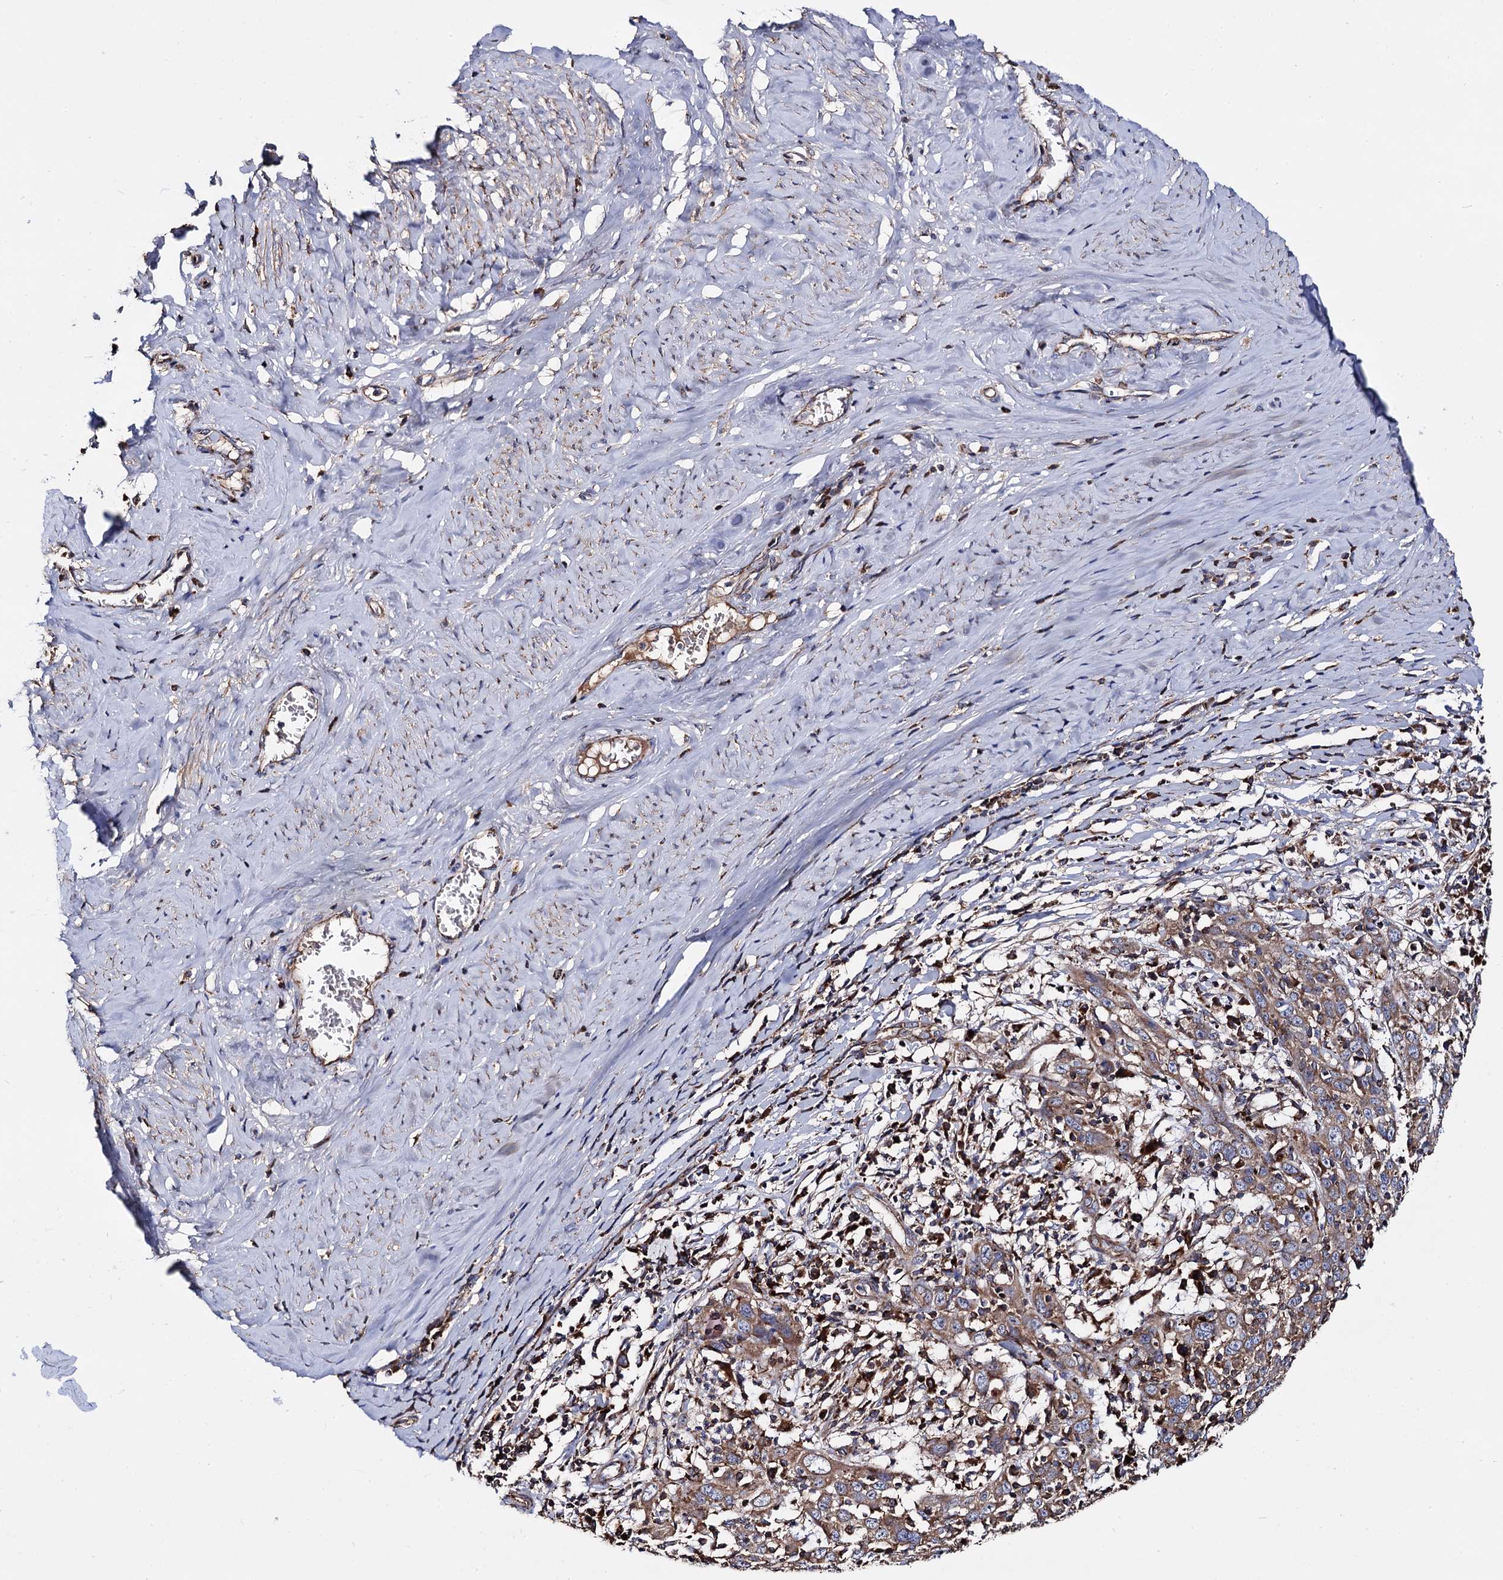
{"staining": {"intensity": "weak", "quantity": ">75%", "location": "cytoplasmic/membranous"}, "tissue": "cervical cancer", "cell_type": "Tumor cells", "image_type": "cancer", "snomed": [{"axis": "morphology", "description": "Squamous cell carcinoma, NOS"}, {"axis": "topography", "description": "Cervix"}], "caption": "Immunohistochemistry (IHC) photomicrograph of human cervical cancer (squamous cell carcinoma) stained for a protein (brown), which demonstrates low levels of weak cytoplasmic/membranous staining in approximately >75% of tumor cells.", "gene": "IQCH", "patient": {"sex": "female", "age": 46}}